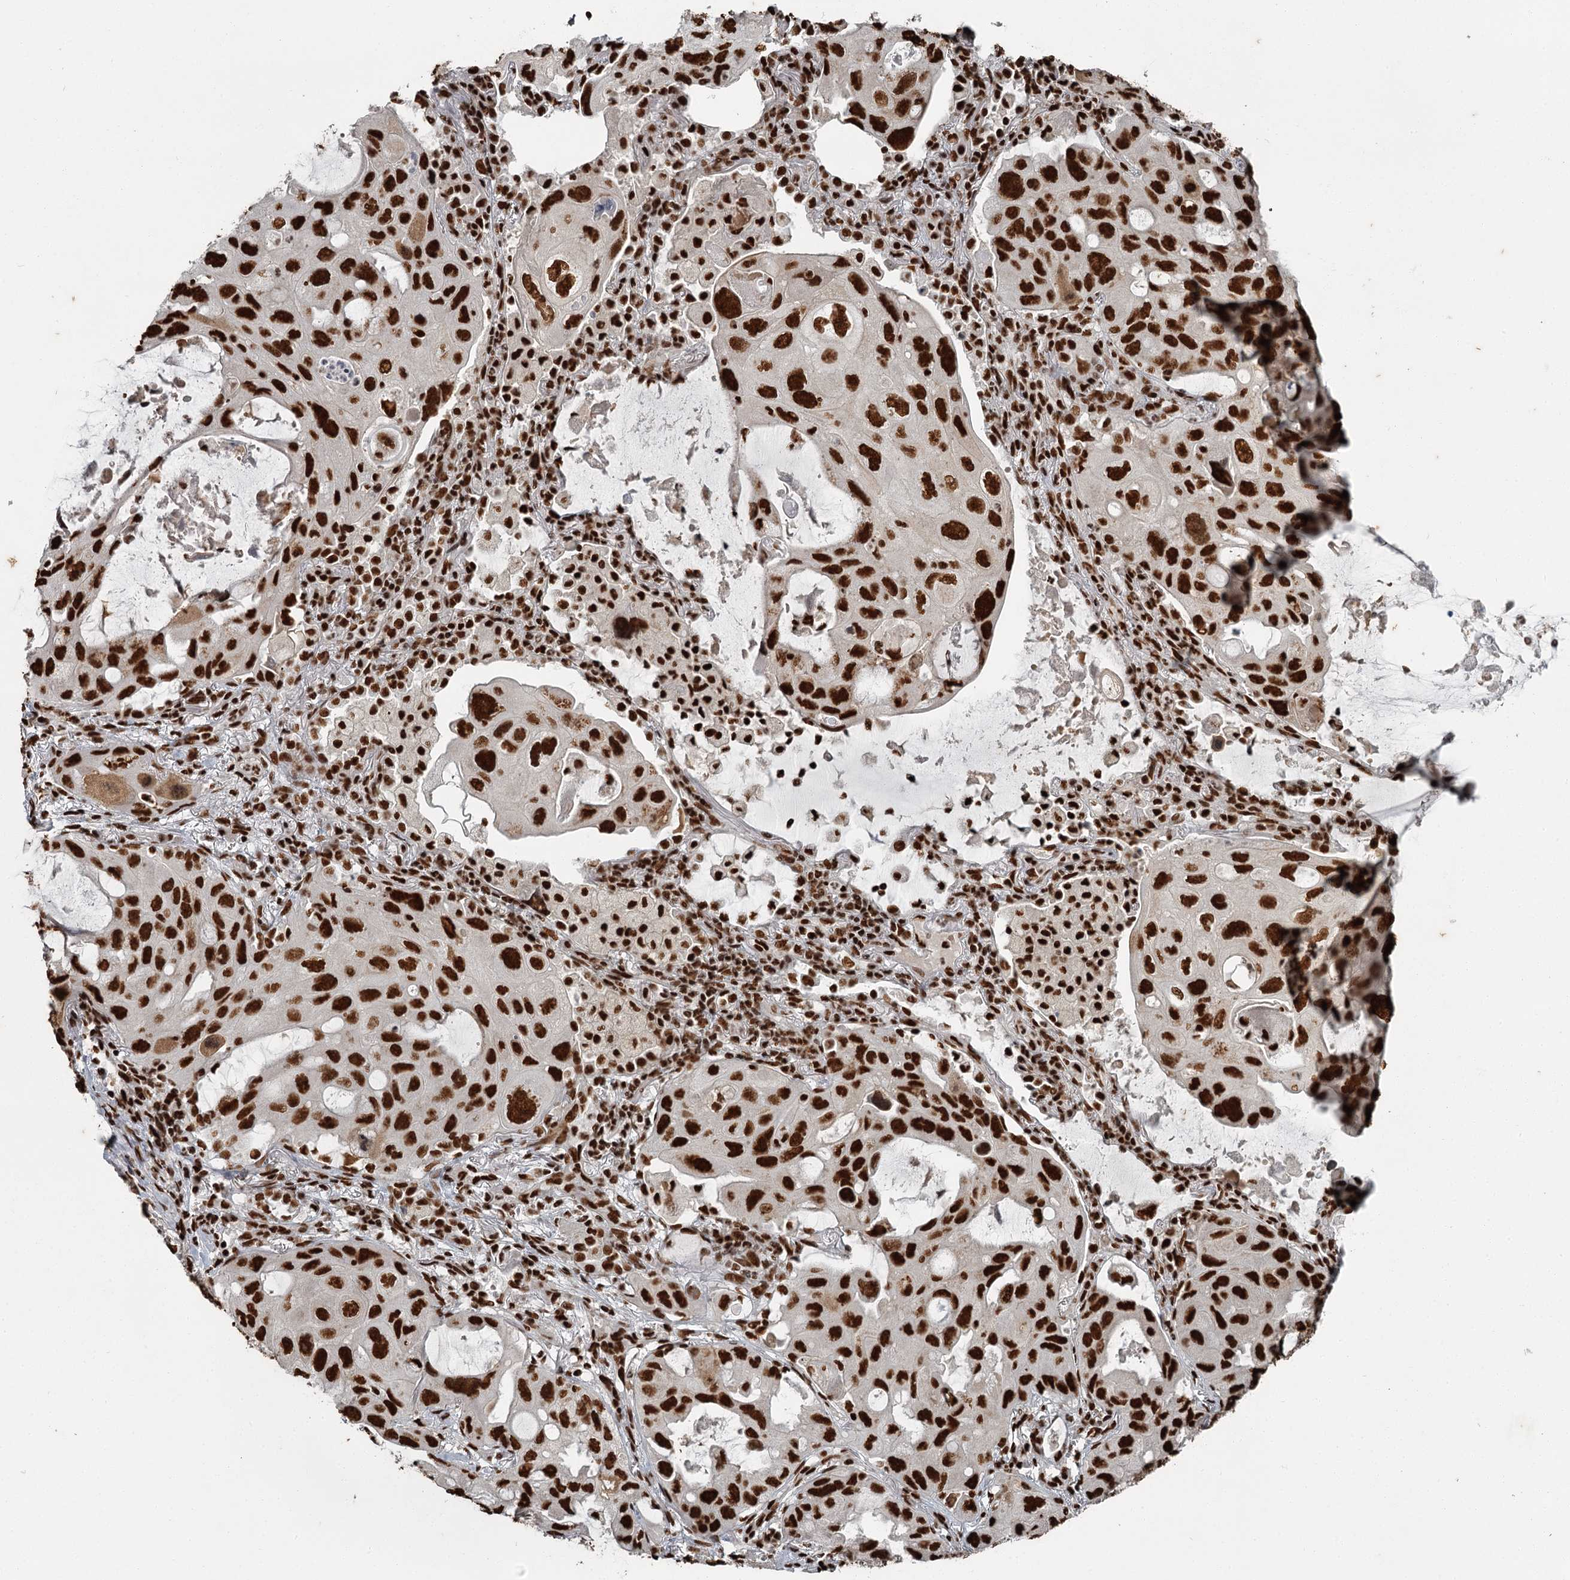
{"staining": {"intensity": "strong", "quantity": ">75%", "location": "nuclear"}, "tissue": "lung cancer", "cell_type": "Tumor cells", "image_type": "cancer", "snomed": [{"axis": "morphology", "description": "Squamous cell carcinoma, NOS"}, {"axis": "topography", "description": "Lung"}], "caption": "Immunohistochemistry image of lung cancer (squamous cell carcinoma) stained for a protein (brown), which exhibits high levels of strong nuclear positivity in approximately >75% of tumor cells.", "gene": "RBBP7", "patient": {"sex": "female", "age": 73}}